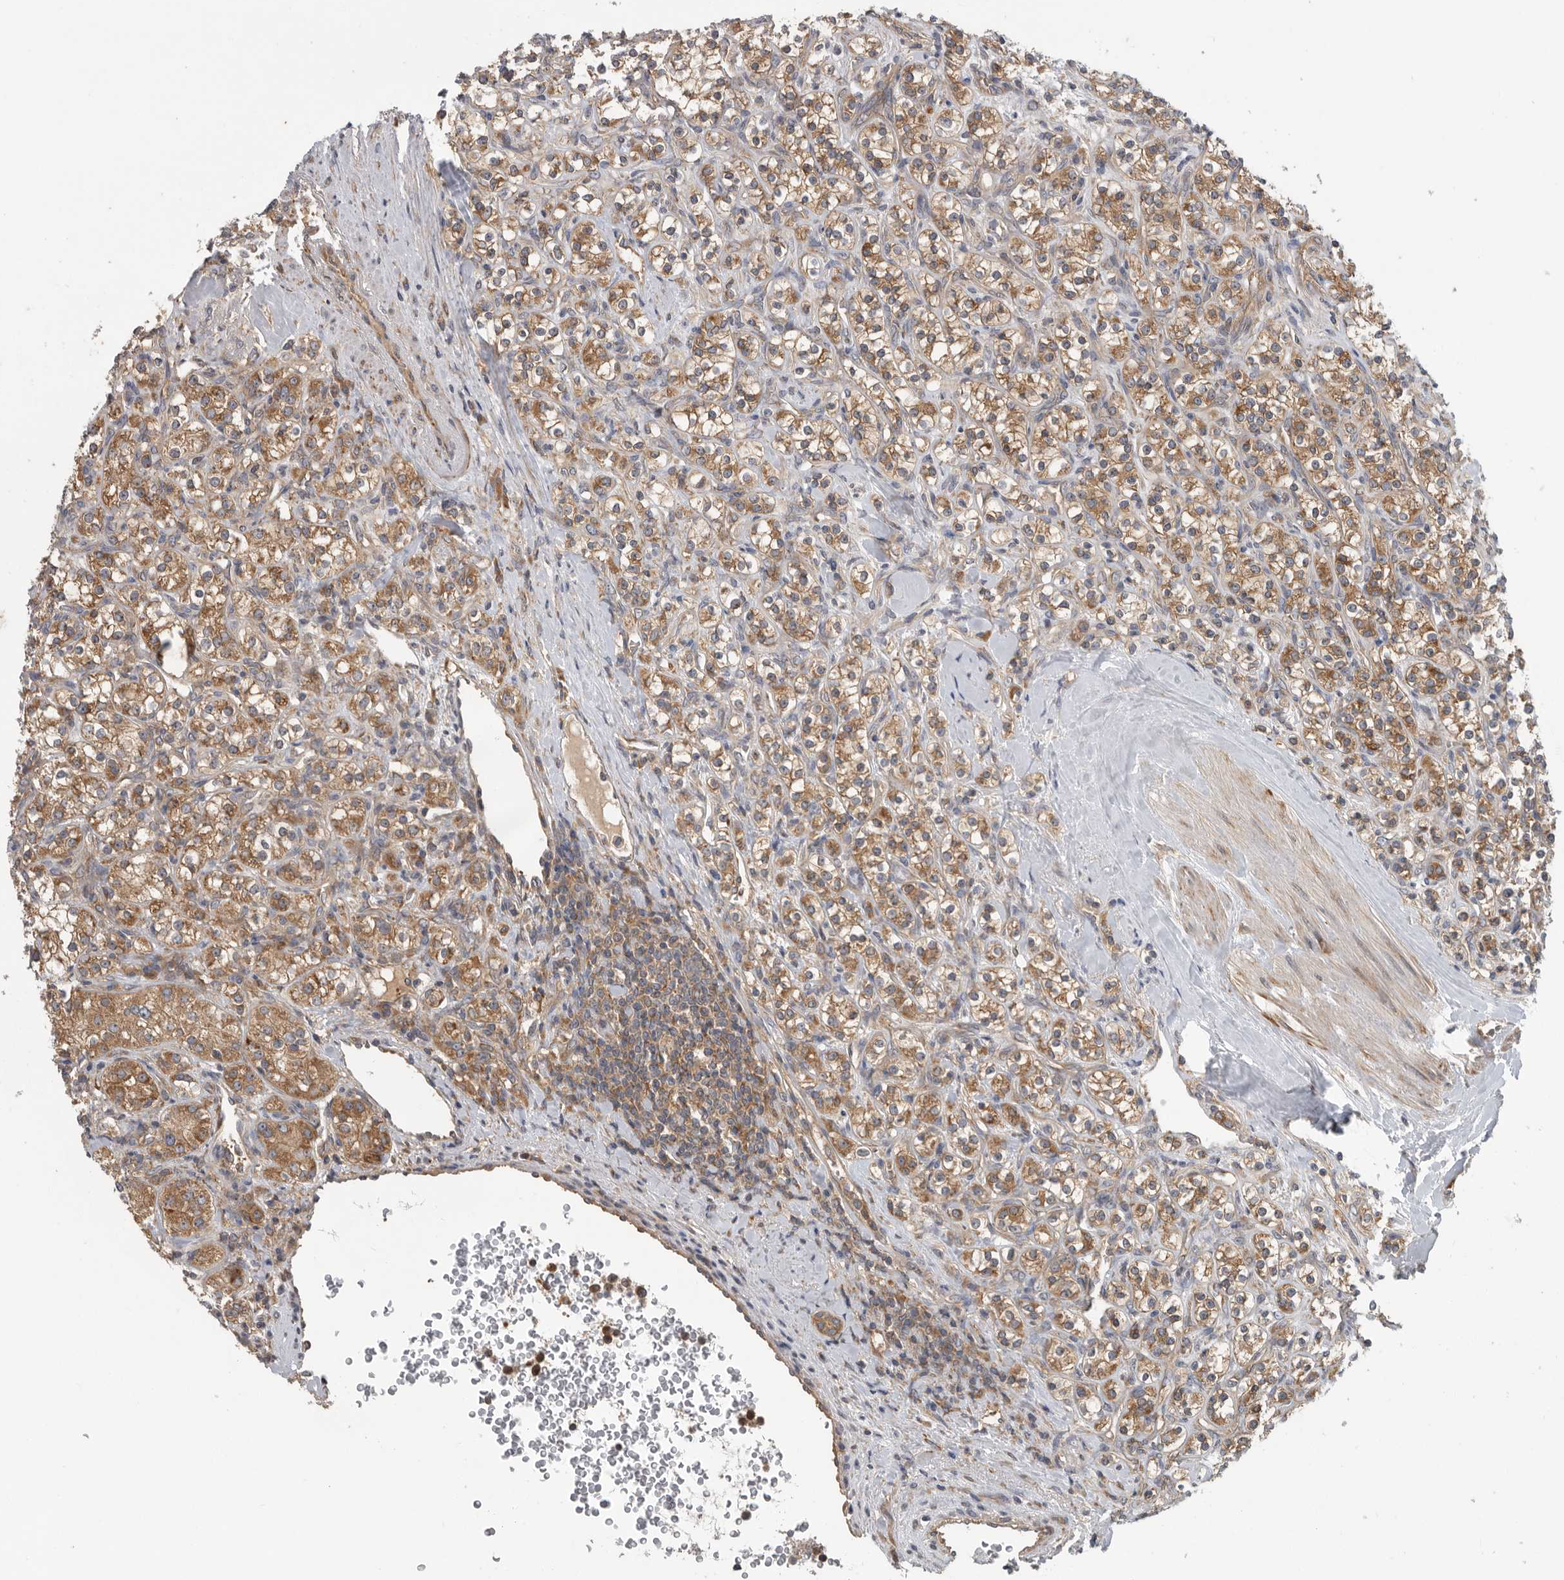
{"staining": {"intensity": "moderate", "quantity": ">75%", "location": "cytoplasmic/membranous"}, "tissue": "renal cancer", "cell_type": "Tumor cells", "image_type": "cancer", "snomed": [{"axis": "morphology", "description": "Adenocarcinoma, NOS"}, {"axis": "topography", "description": "Kidney"}], "caption": "DAB immunohistochemical staining of renal cancer (adenocarcinoma) demonstrates moderate cytoplasmic/membranous protein staining in approximately >75% of tumor cells.", "gene": "C1orf109", "patient": {"sex": "male", "age": 77}}